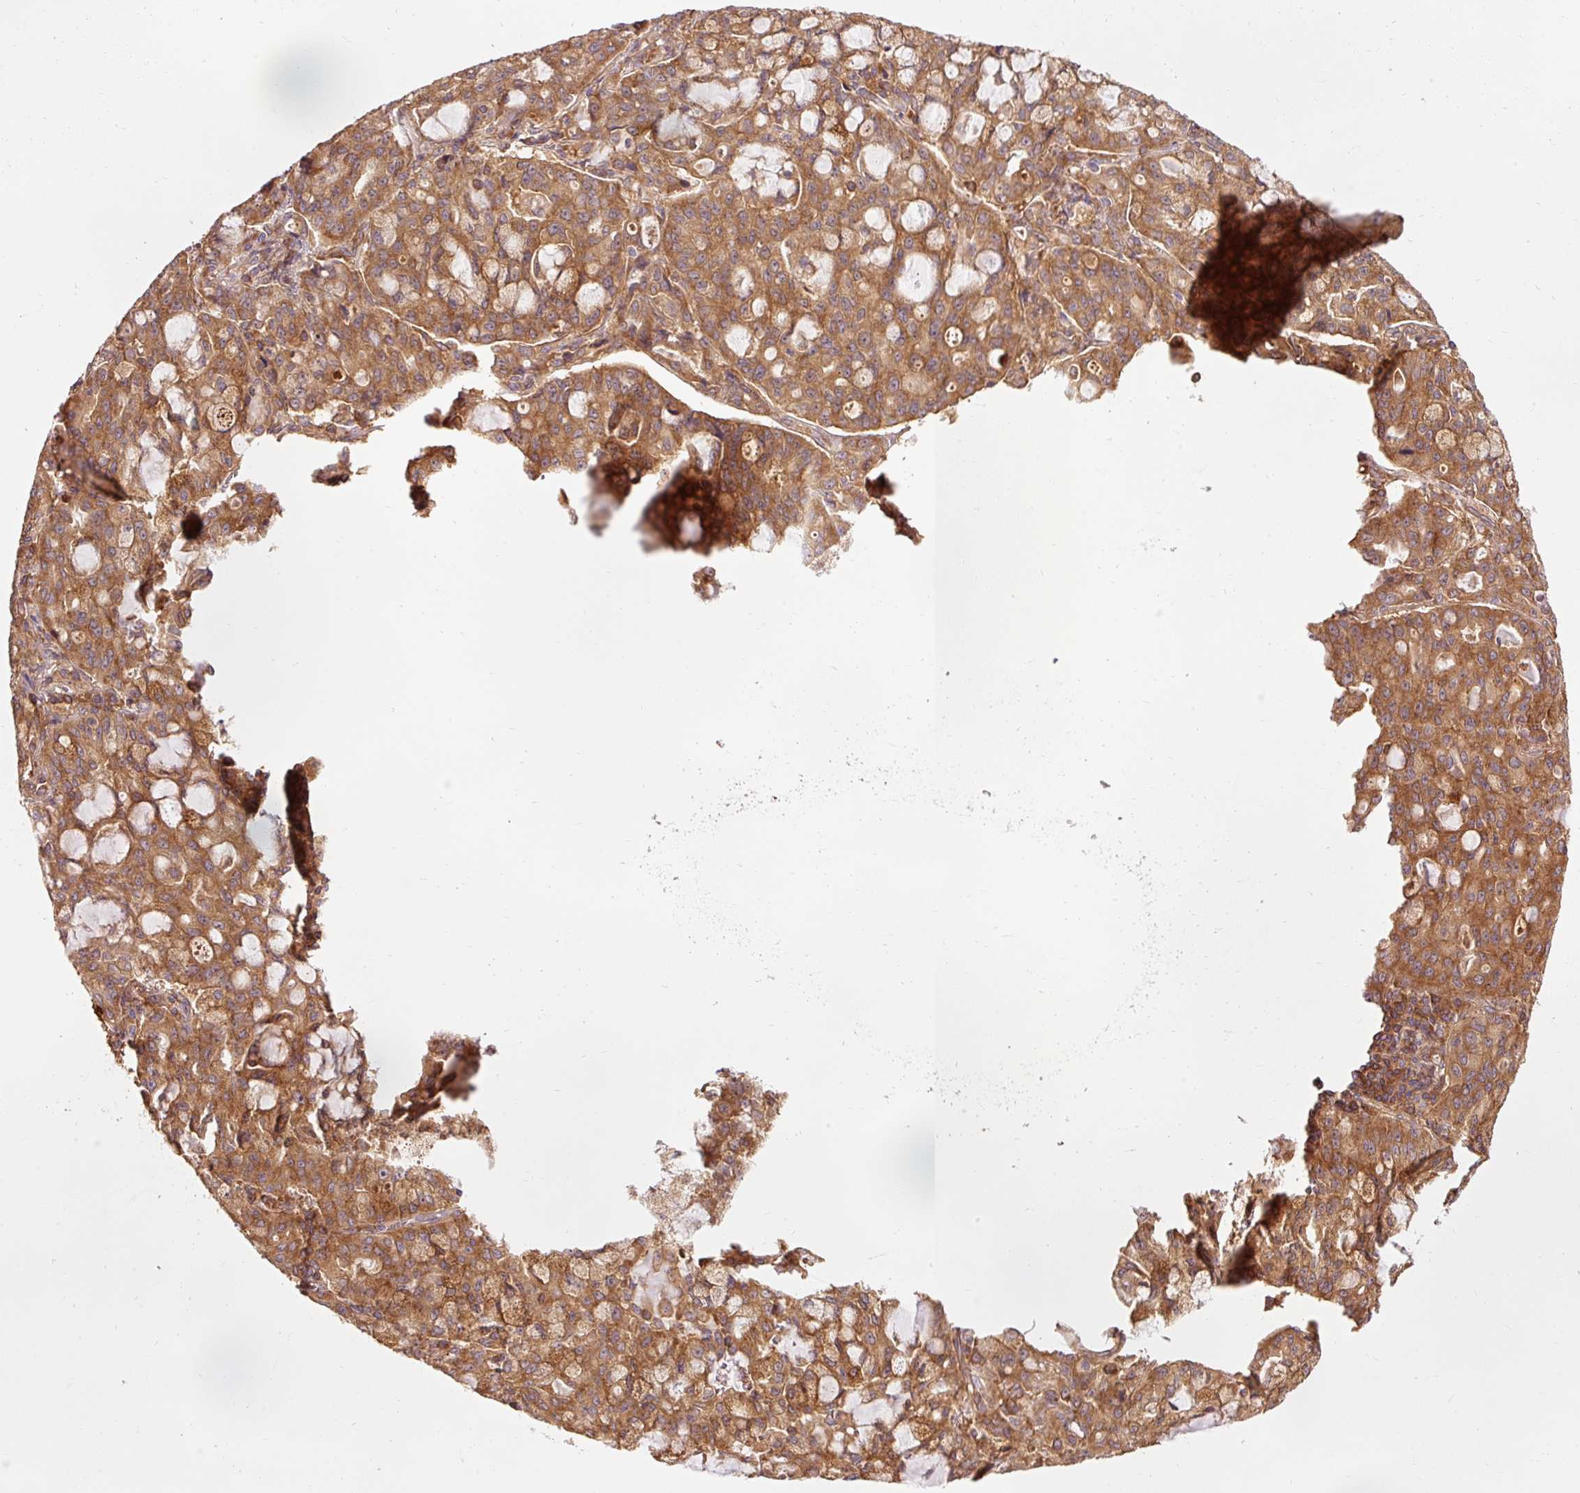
{"staining": {"intensity": "moderate", "quantity": ">75%", "location": "cytoplasmic/membranous"}, "tissue": "lung cancer", "cell_type": "Tumor cells", "image_type": "cancer", "snomed": [{"axis": "morphology", "description": "Adenocarcinoma, NOS"}, {"axis": "topography", "description": "Lung"}], "caption": "Immunohistochemical staining of human lung cancer (adenocarcinoma) shows medium levels of moderate cytoplasmic/membranous expression in approximately >75% of tumor cells.", "gene": "PDAP1", "patient": {"sex": "female", "age": 44}}